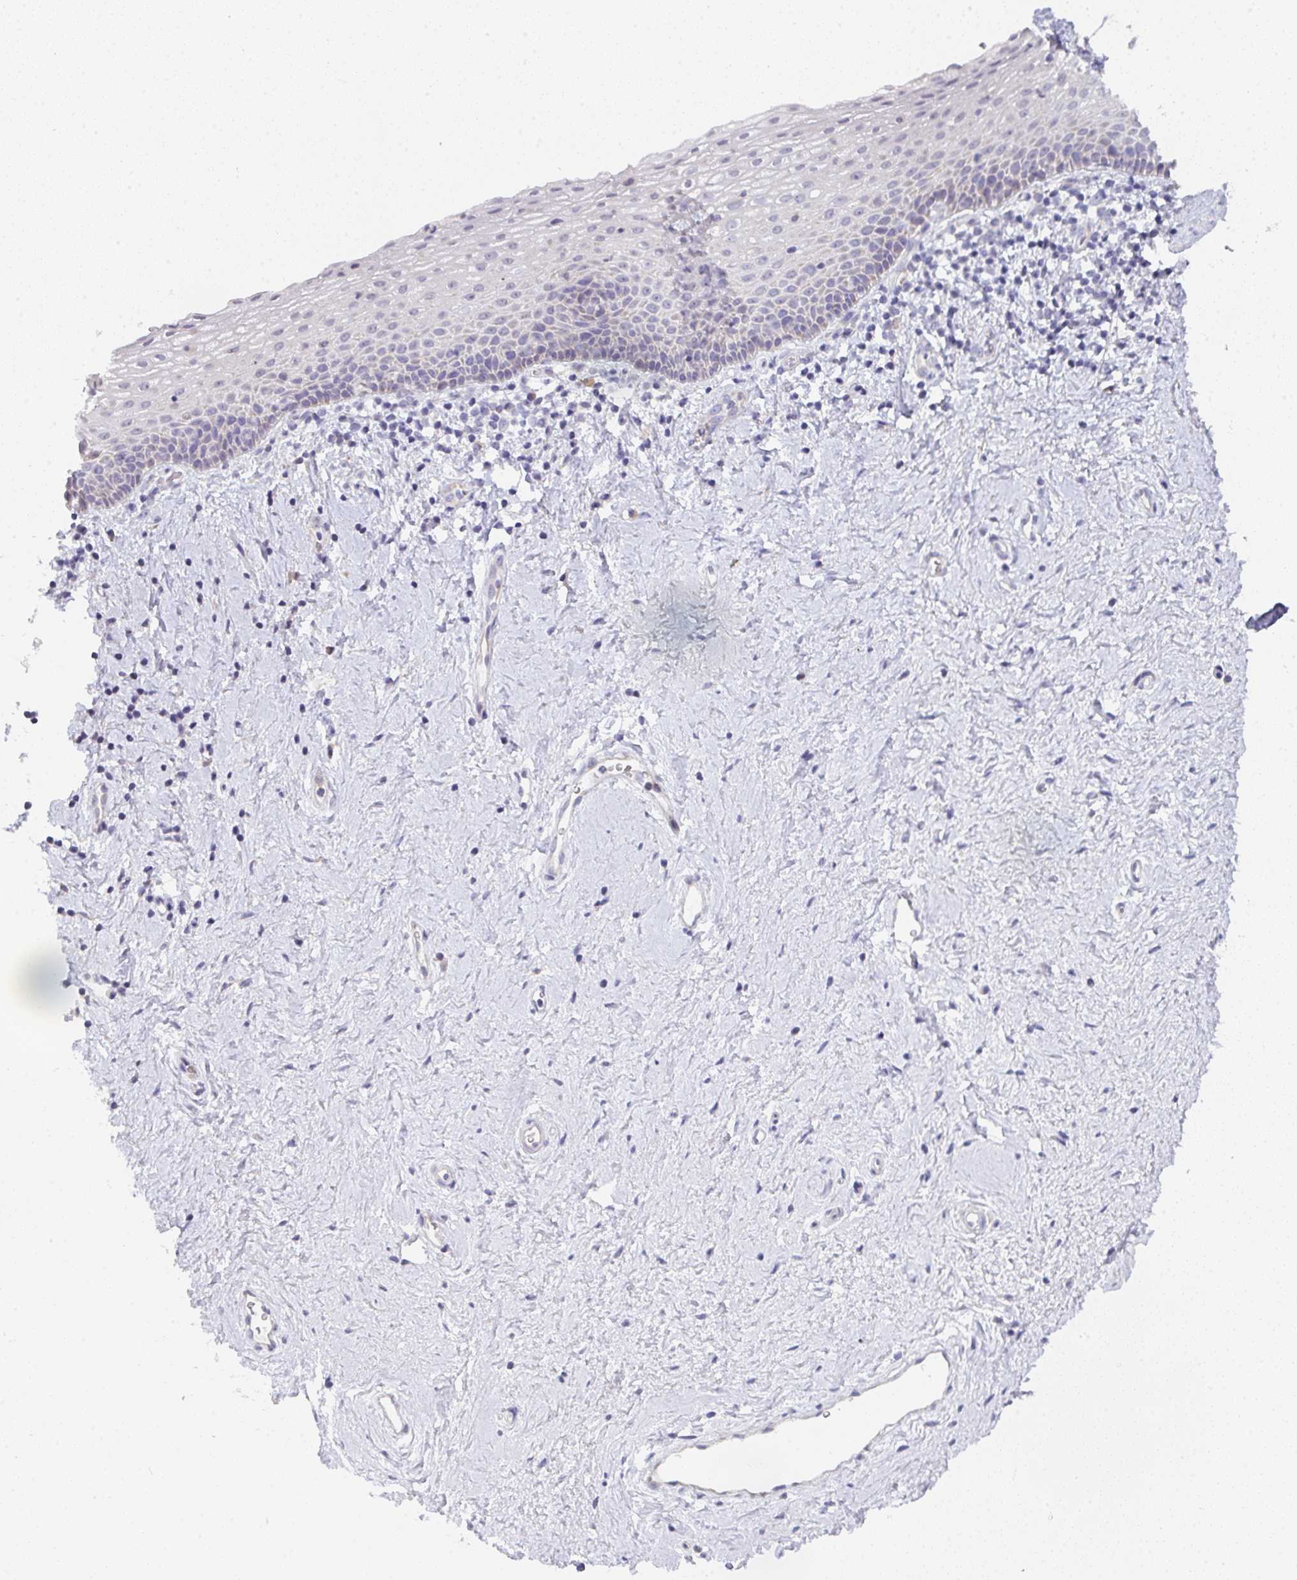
{"staining": {"intensity": "weak", "quantity": "<25%", "location": "cytoplasmic/membranous"}, "tissue": "vagina", "cell_type": "Squamous epithelial cells", "image_type": "normal", "snomed": [{"axis": "morphology", "description": "Normal tissue, NOS"}, {"axis": "topography", "description": "Vagina"}], "caption": "An IHC image of unremarkable vagina is shown. There is no staining in squamous epithelial cells of vagina.", "gene": "CACNA1S", "patient": {"sex": "female", "age": 61}}